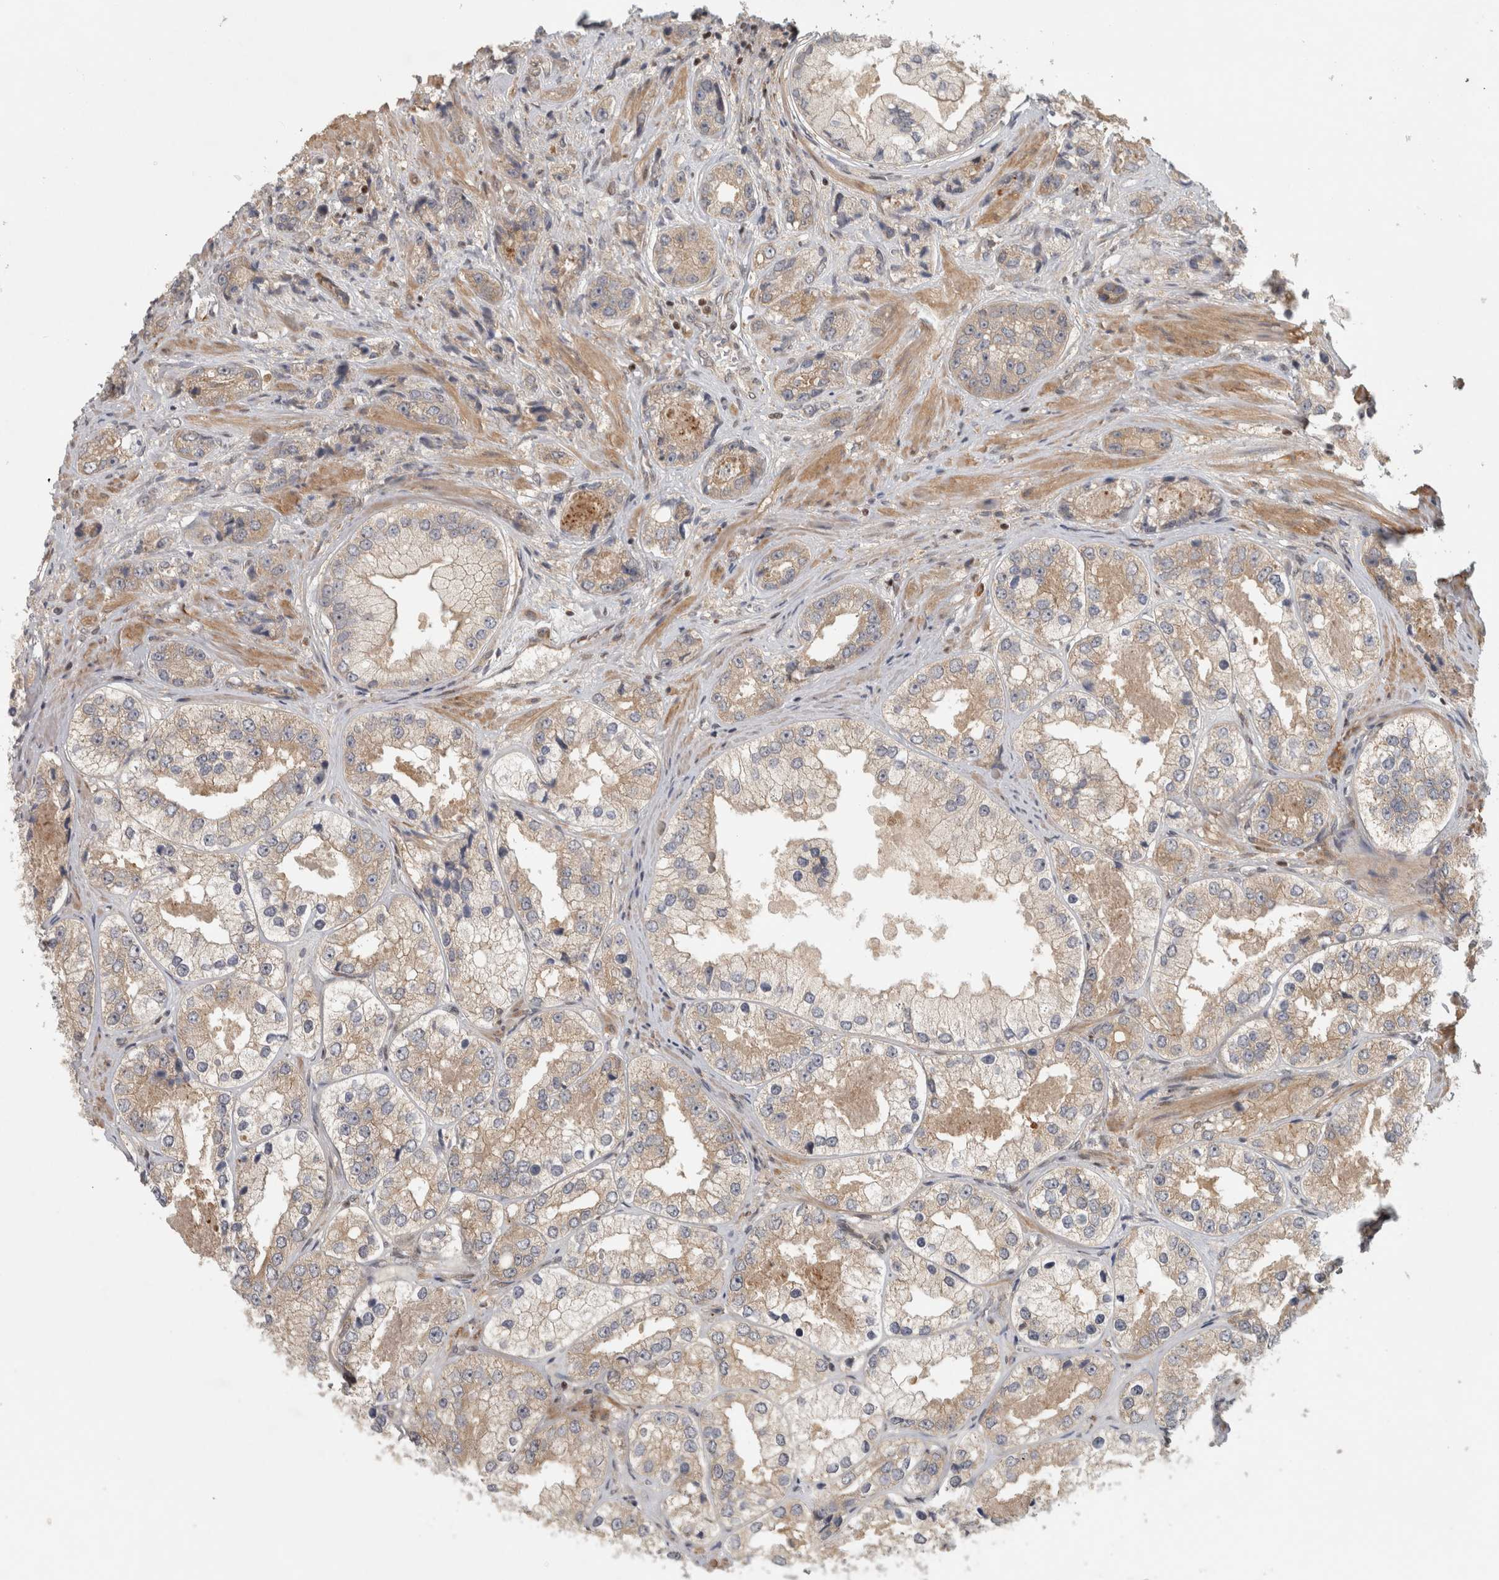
{"staining": {"intensity": "weak", "quantity": ">75%", "location": "cytoplasmic/membranous"}, "tissue": "prostate cancer", "cell_type": "Tumor cells", "image_type": "cancer", "snomed": [{"axis": "morphology", "description": "Adenocarcinoma, High grade"}, {"axis": "topography", "description": "Prostate"}], "caption": "Immunohistochemical staining of human prostate cancer displays low levels of weak cytoplasmic/membranous protein positivity in about >75% of tumor cells.", "gene": "KDM8", "patient": {"sex": "male", "age": 61}}